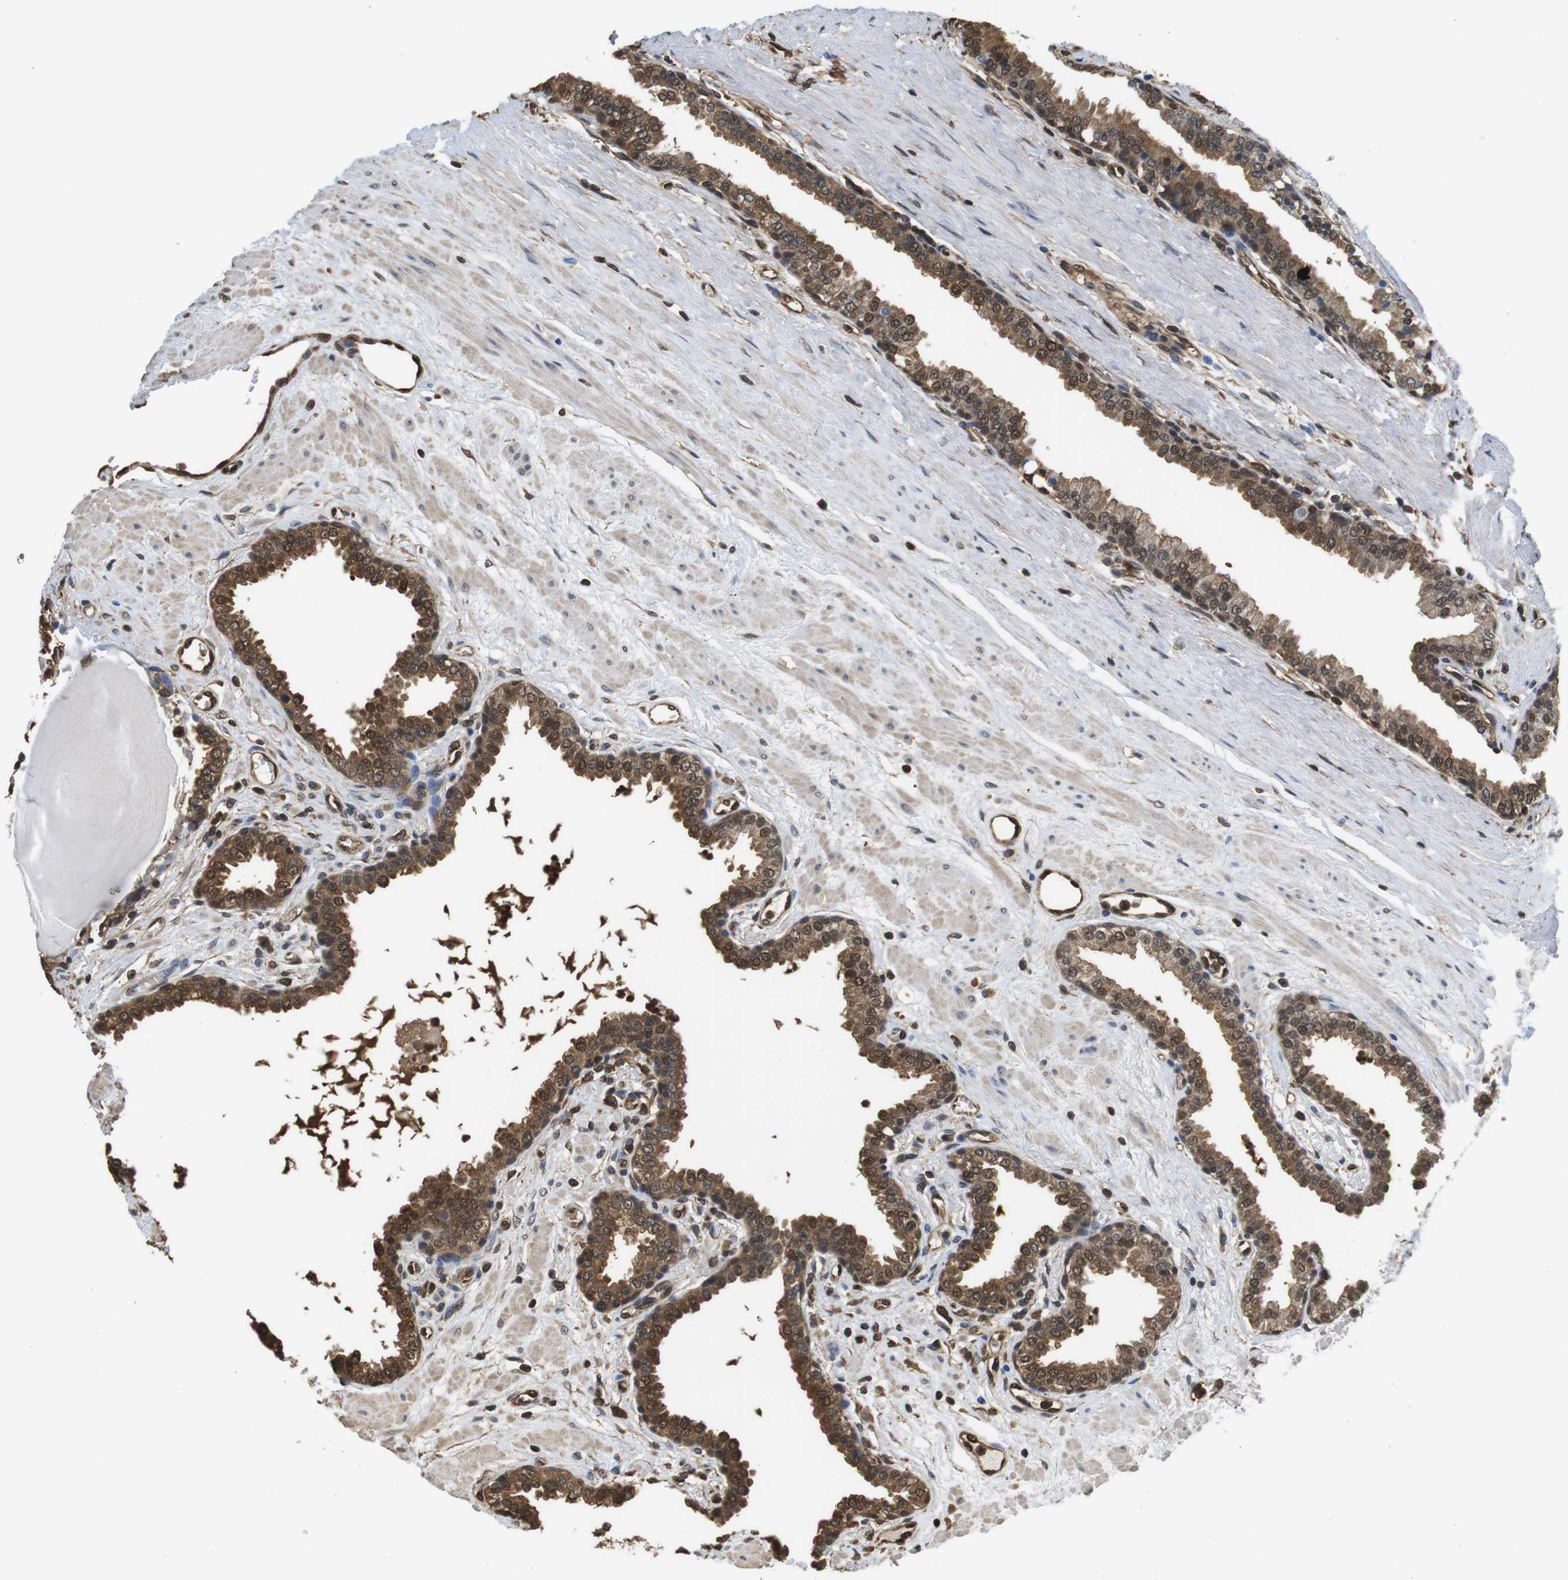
{"staining": {"intensity": "moderate", "quantity": "25%-75%", "location": "cytoplasmic/membranous,nuclear"}, "tissue": "prostate", "cell_type": "Glandular cells", "image_type": "normal", "snomed": [{"axis": "morphology", "description": "Normal tissue, NOS"}, {"axis": "topography", "description": "Prostate"}], "caption": "Immunohistochemical staining of benign human prostate exhibits moderate cytoplasmic/membranous,nuclear protein staining in about 25%-75% of glandular cells.", "gene": "LDHA", "patient": {"sex": "male", "age": 51}}